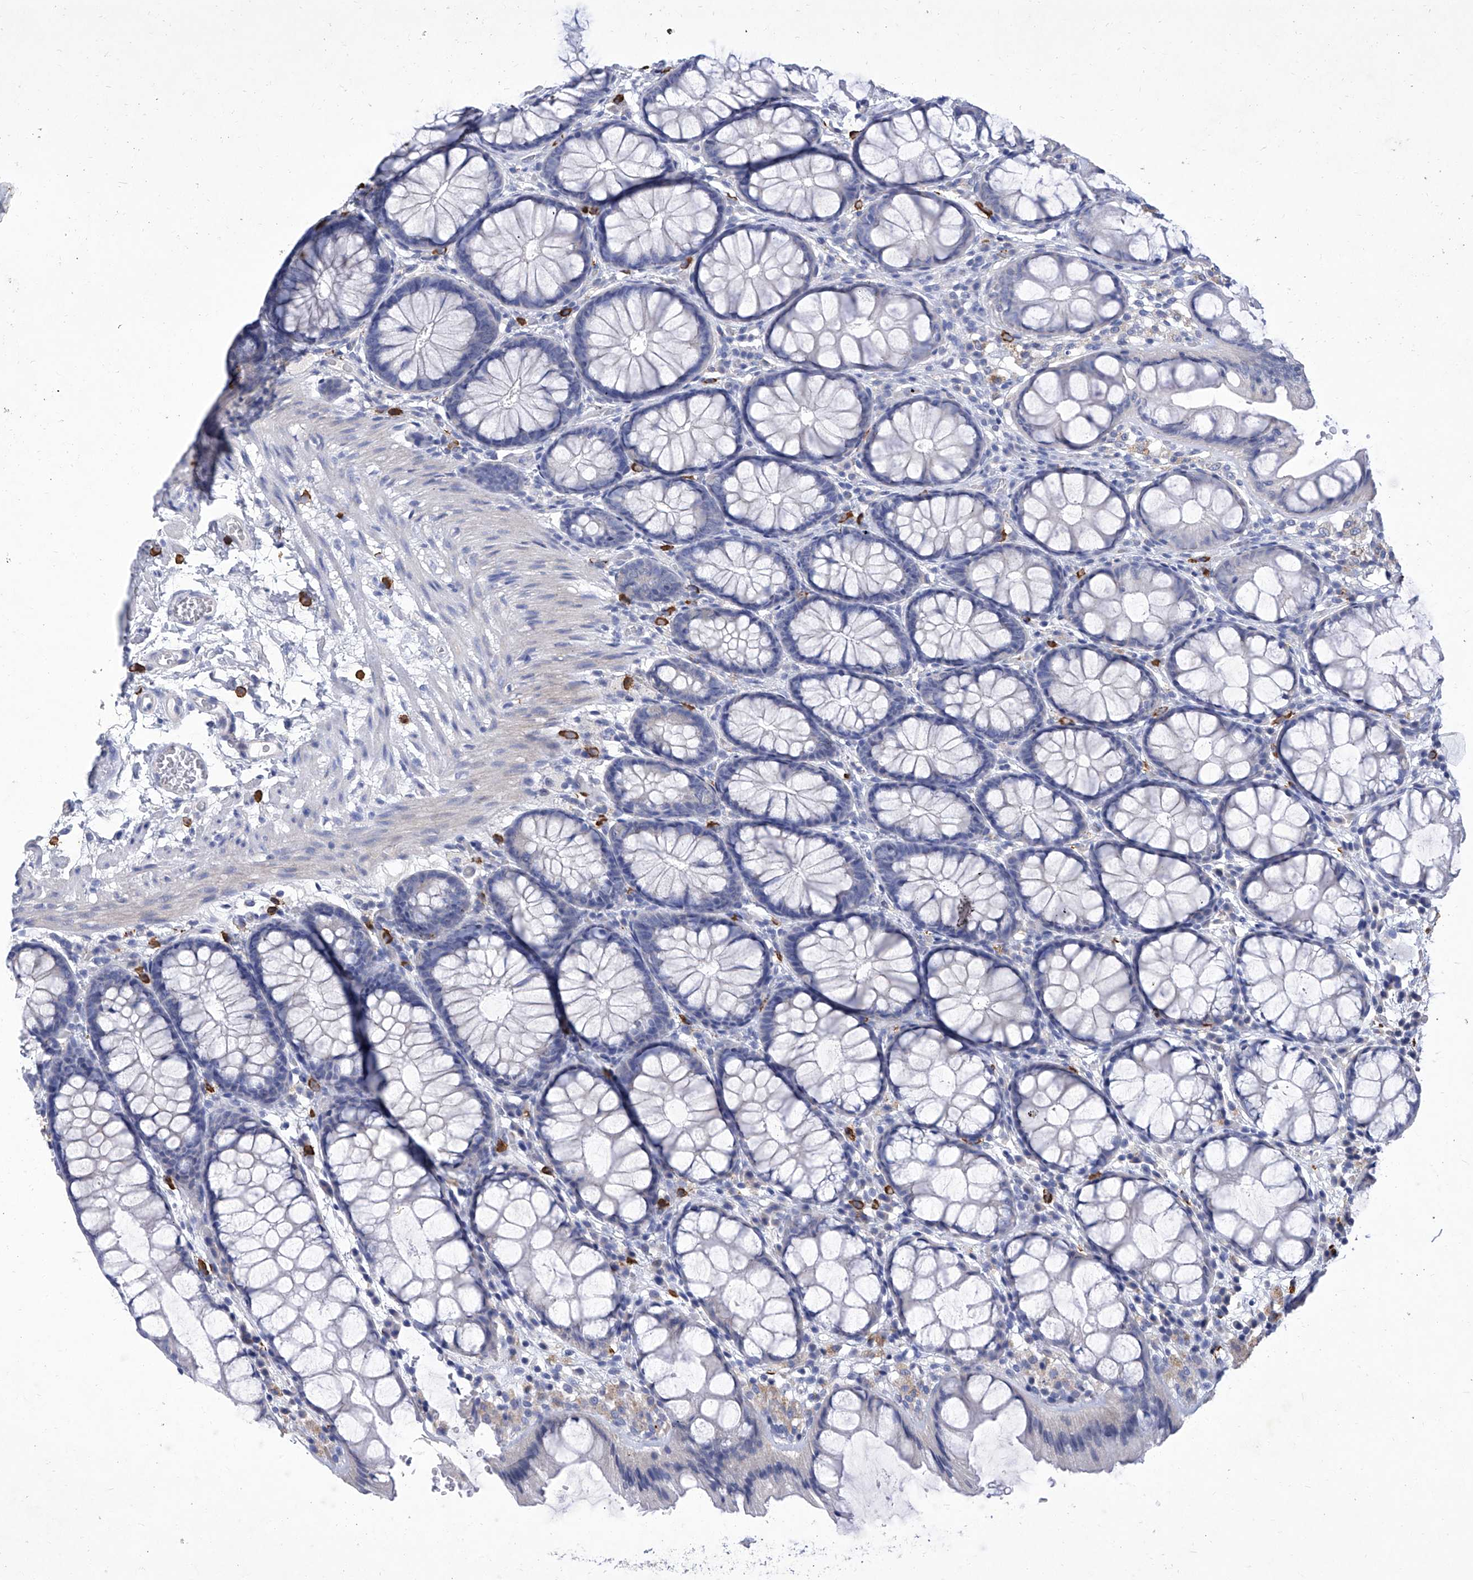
{"staining": {"intensity": "weak", "quantity": "25%-75%", "location": "cytoplasmic/membranous"}, "tissue": "colon", "cell_type": "Endothelial cells", "image_type": "normal", "snomed": [{"axis": "morphology", "description": "Normal tissue, NOS"}, {"axis": "topography", "description": "Colon"}], "caption": "High-magnification brightfield microscopy of normal colon stained with DAB (3,3'-diaminobenzidine) (brown) and counterstained with hematoxylin (blue). endothelial cells exhibit weak cytoplasmic/membranous staining is identified in approximately25%-75% of cells. (DAB IHC, brown staining for protein, blue staining for nuclei).", "gene": "IFNL2", "patient": {"sex": "male", "age": 47}}